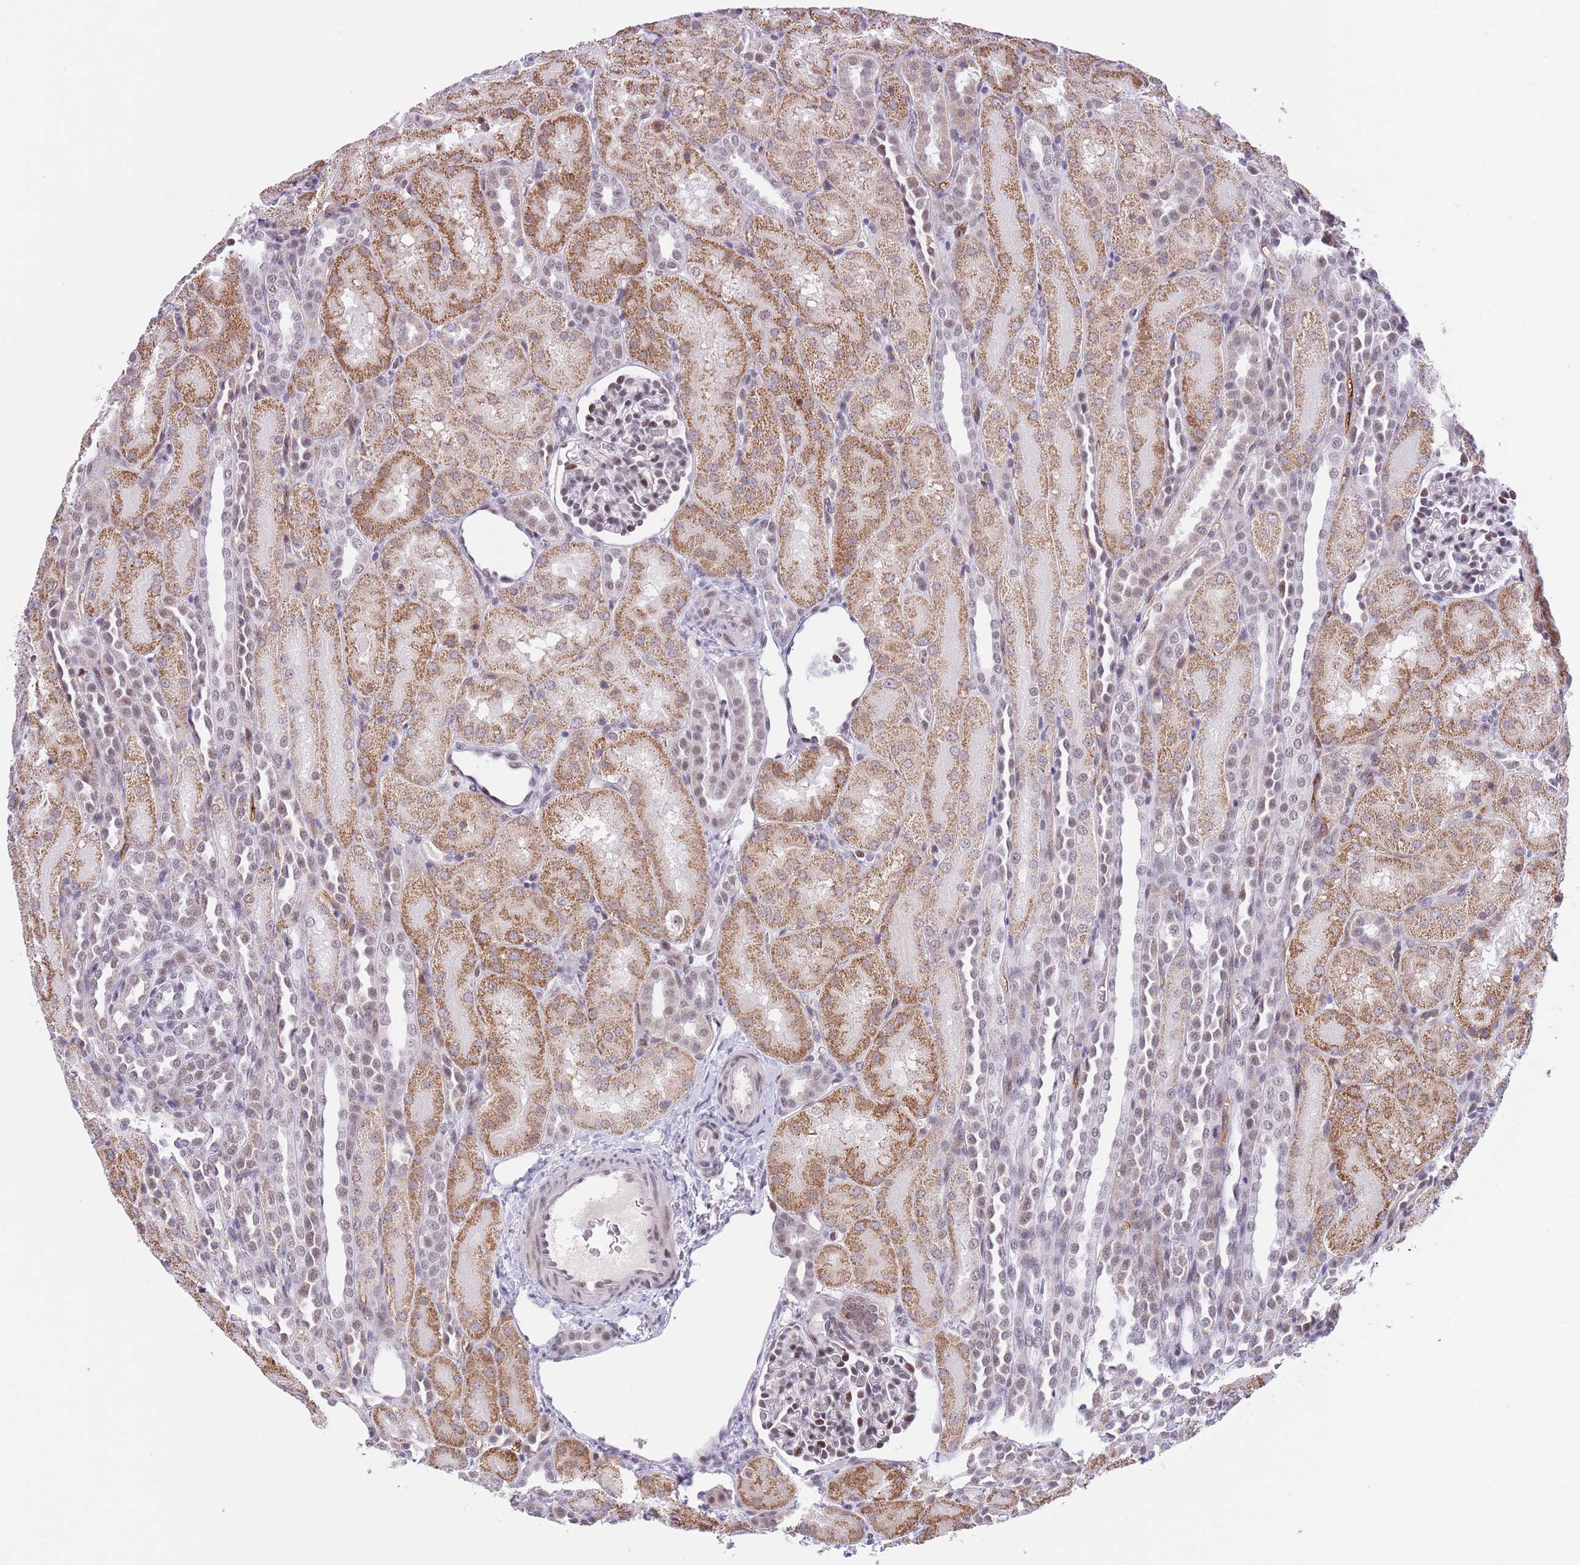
{"staining": {"intensity": "moderate", "quantity": ">75%", "location": "nuclear"}, "tissue": "kidney", "cell_type": "Cells in glomeruli", "image_type": "normal", "snomed": [{"axis": "morphology", "description": "Normal tissue, NOS"}, {"axis": "topography", "description": "Kidney"}], "caption": "Moderate nuclear expression is seen in approximately >75% of cells in glomeruli in unremarkable kidney.", "gene": "RFX1", "patient": {"sex": "male", "age": 1}}